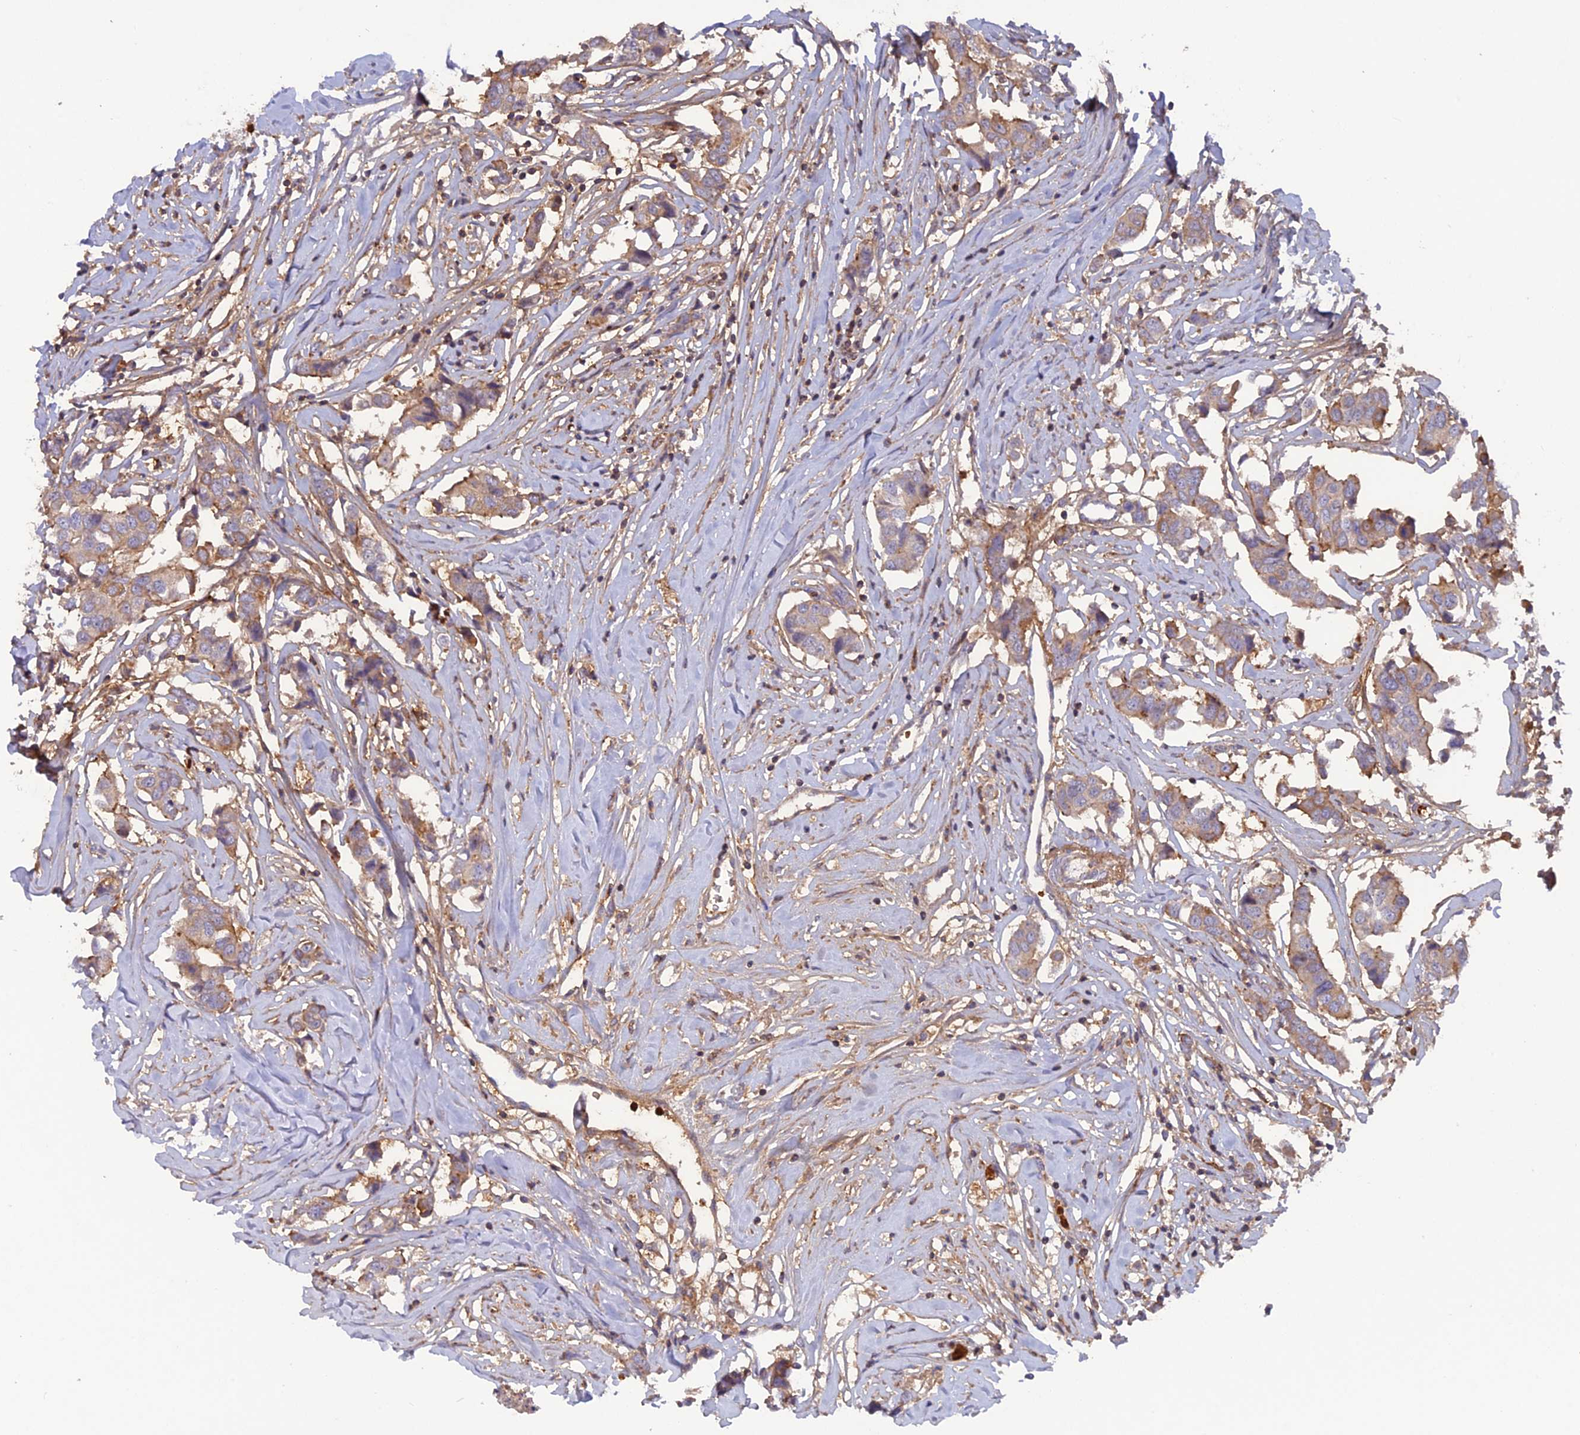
{"staining": {"intensity": "moderate", "quantity": "<25%", "location": "cytoplasmic/membranous"}, "tissue": "breast cancer", "cell_type": "Tumor cells", "image_type": "cancer", "snomed": [{"axis": "morphology", "description": "Duct carcinoma"}, {"axis": "topography", "description": "Breast"}], "caption": "Breast cancer (intraductal carcinoma) stained with immunohistochemistry (IHC) reveals moderate cytoplasmic/membranous positivity in about <25% of tumor cells. (DAB = brown stain, brightfield microscopy at high magnification).", "gene": "CPNE7", "patient": {"sex": "female", "age": 80}}